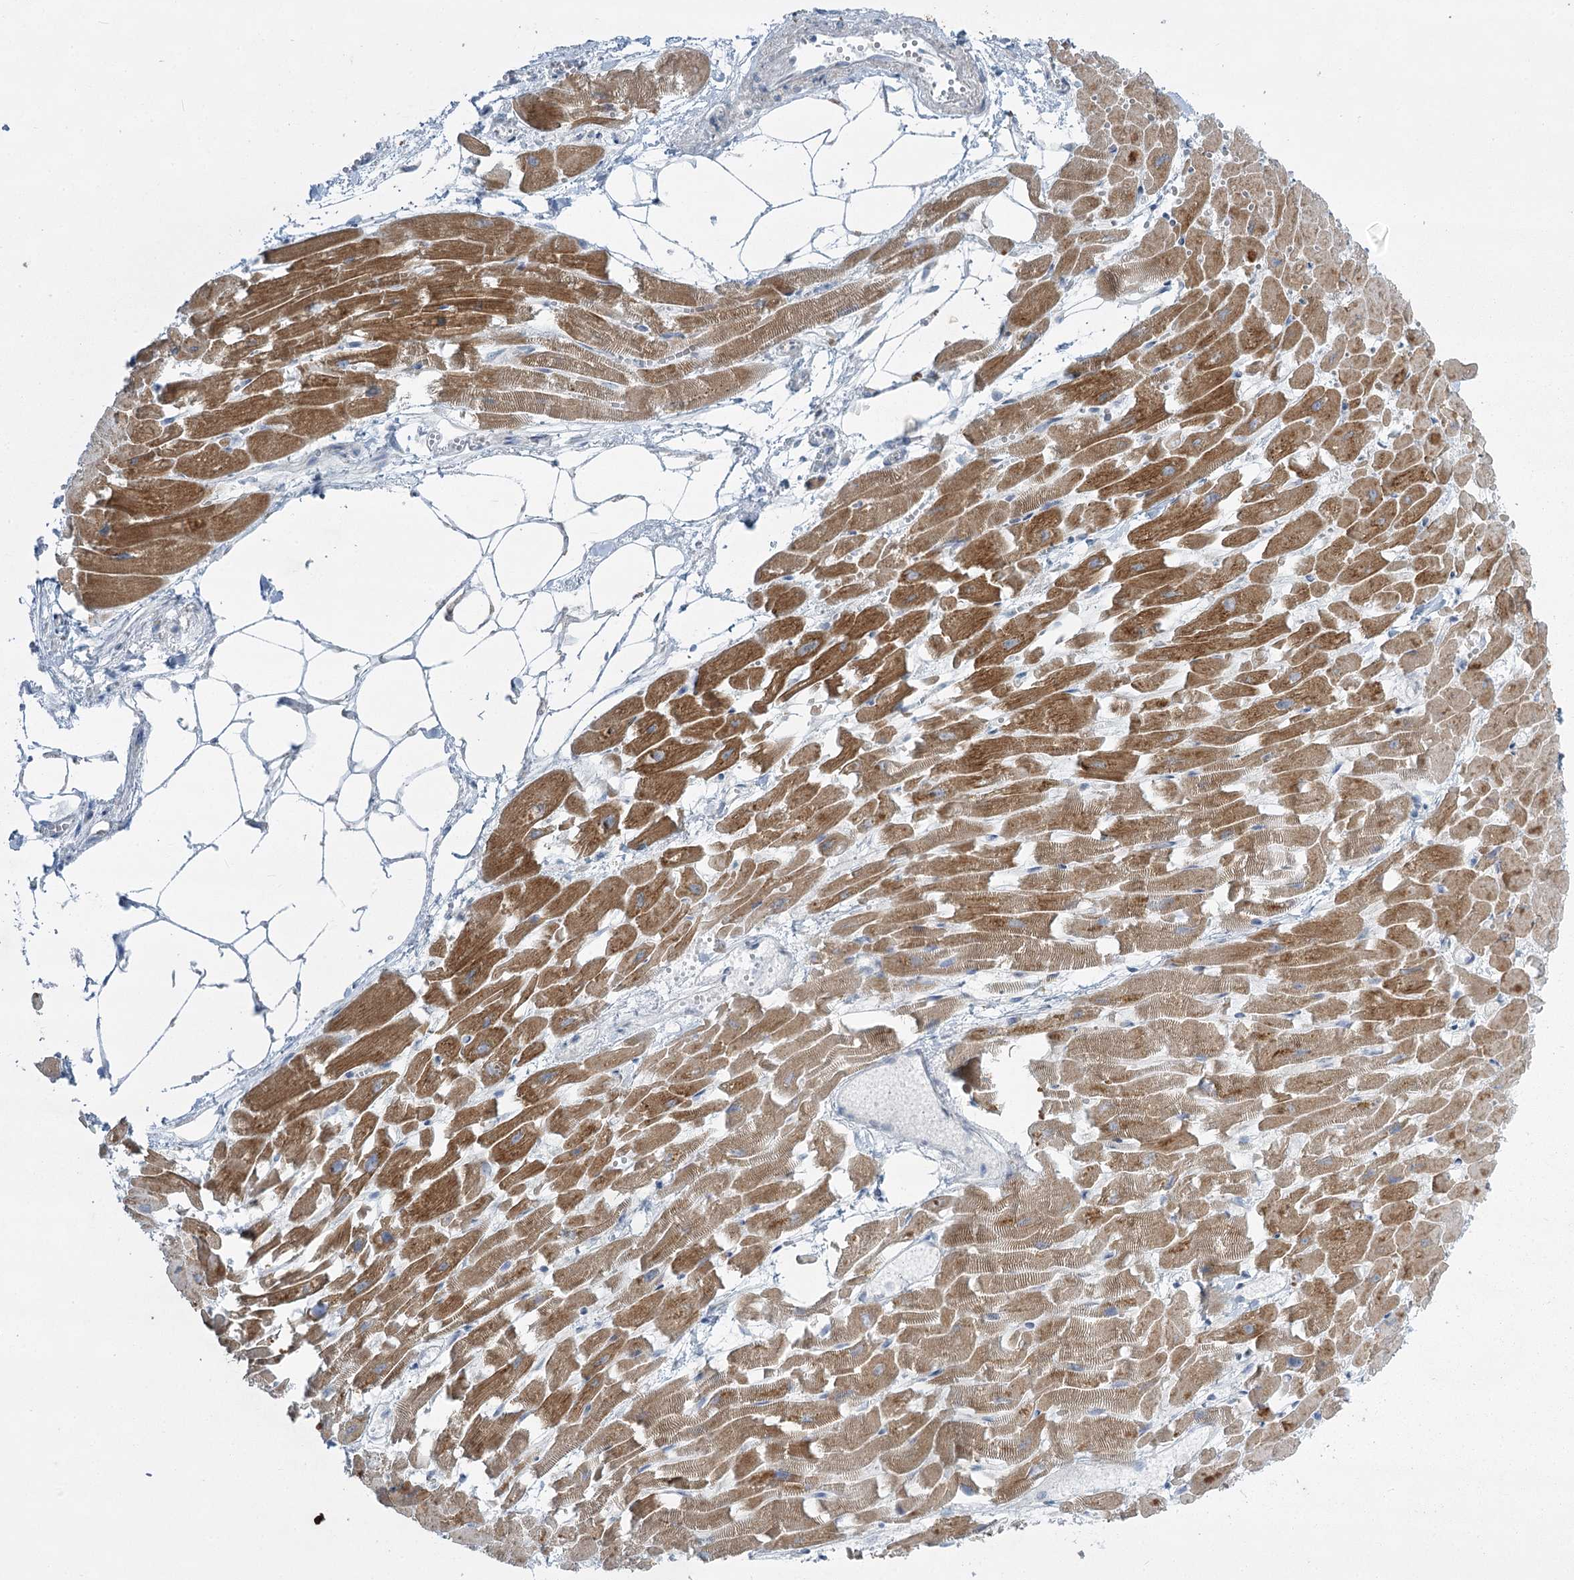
{"staining": {"intensity": "moderate", "quantity": ">75%", "location": "cytoplasmic/membranous"}, "tissue": "heart muscle", "cell_type": "Cardiomyocytes", "image_type": "normal", "snomed": [{"axis": "morphology", "description": "Normal tissue, NOS"}, {"axis": "topography", "description": "Heart"}], "caption": "The micrograph exhibits immunohistochemical staining of normal heart muscle. There is moderate cytoplasmic/membranous positivity is appreciated in approximately >75% of cardiomyocytes.", "gene": "ABITRAM", "patient": {"sex": "female", "age": 64}}